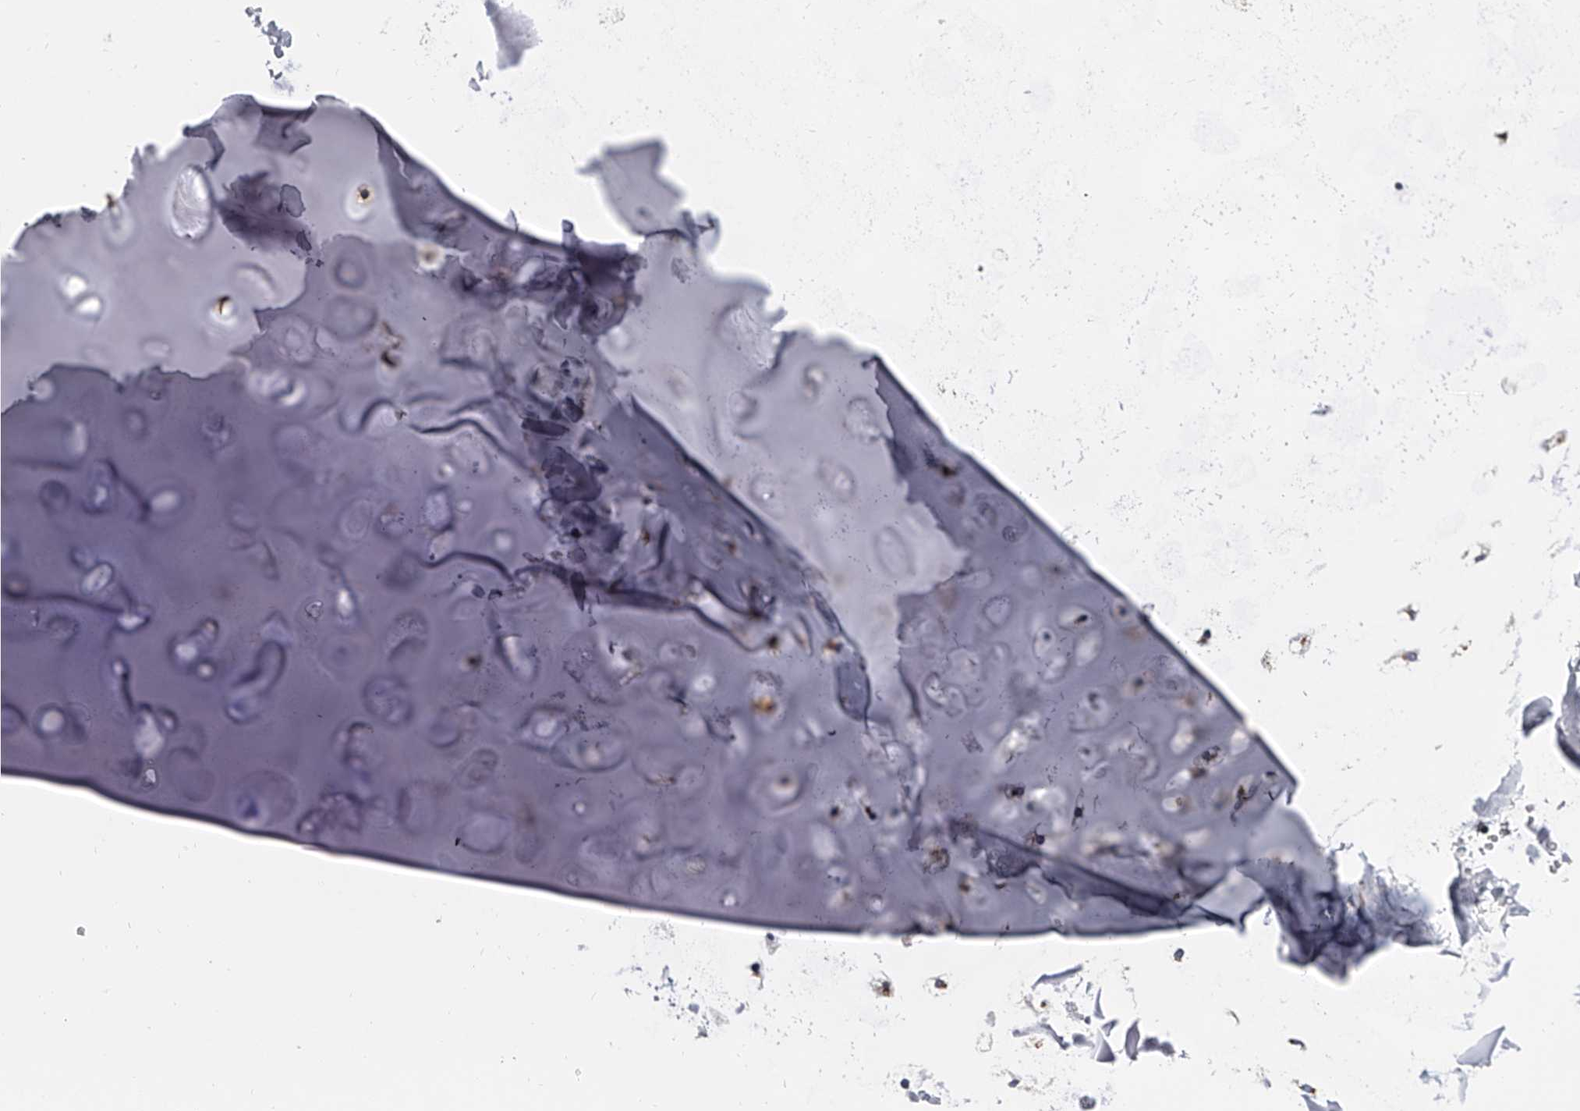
{"staining": {"intensity": "weak", "quantity": "25%-75%", "location": "cytoplasmic/membranous"}, "tissue": "adipose tissue", "cell_type": "Adipocytes", "image_type": "normal", "snomed": [{"axis": "morphology", "description": "Normal tissue, NOS"}, {"axis": "topography", "description": "Cartilage tissue"}], "caption": "Adipose tissue stained with DAB (3,3'-diaminobenzidine) immunohistochemistry shows low levels of weak cytoplasmic/membranous staining in about 25%-75% of adipocytes.", "gene": "MRPL28", "patient": {"sex": "female", "age": 63}}